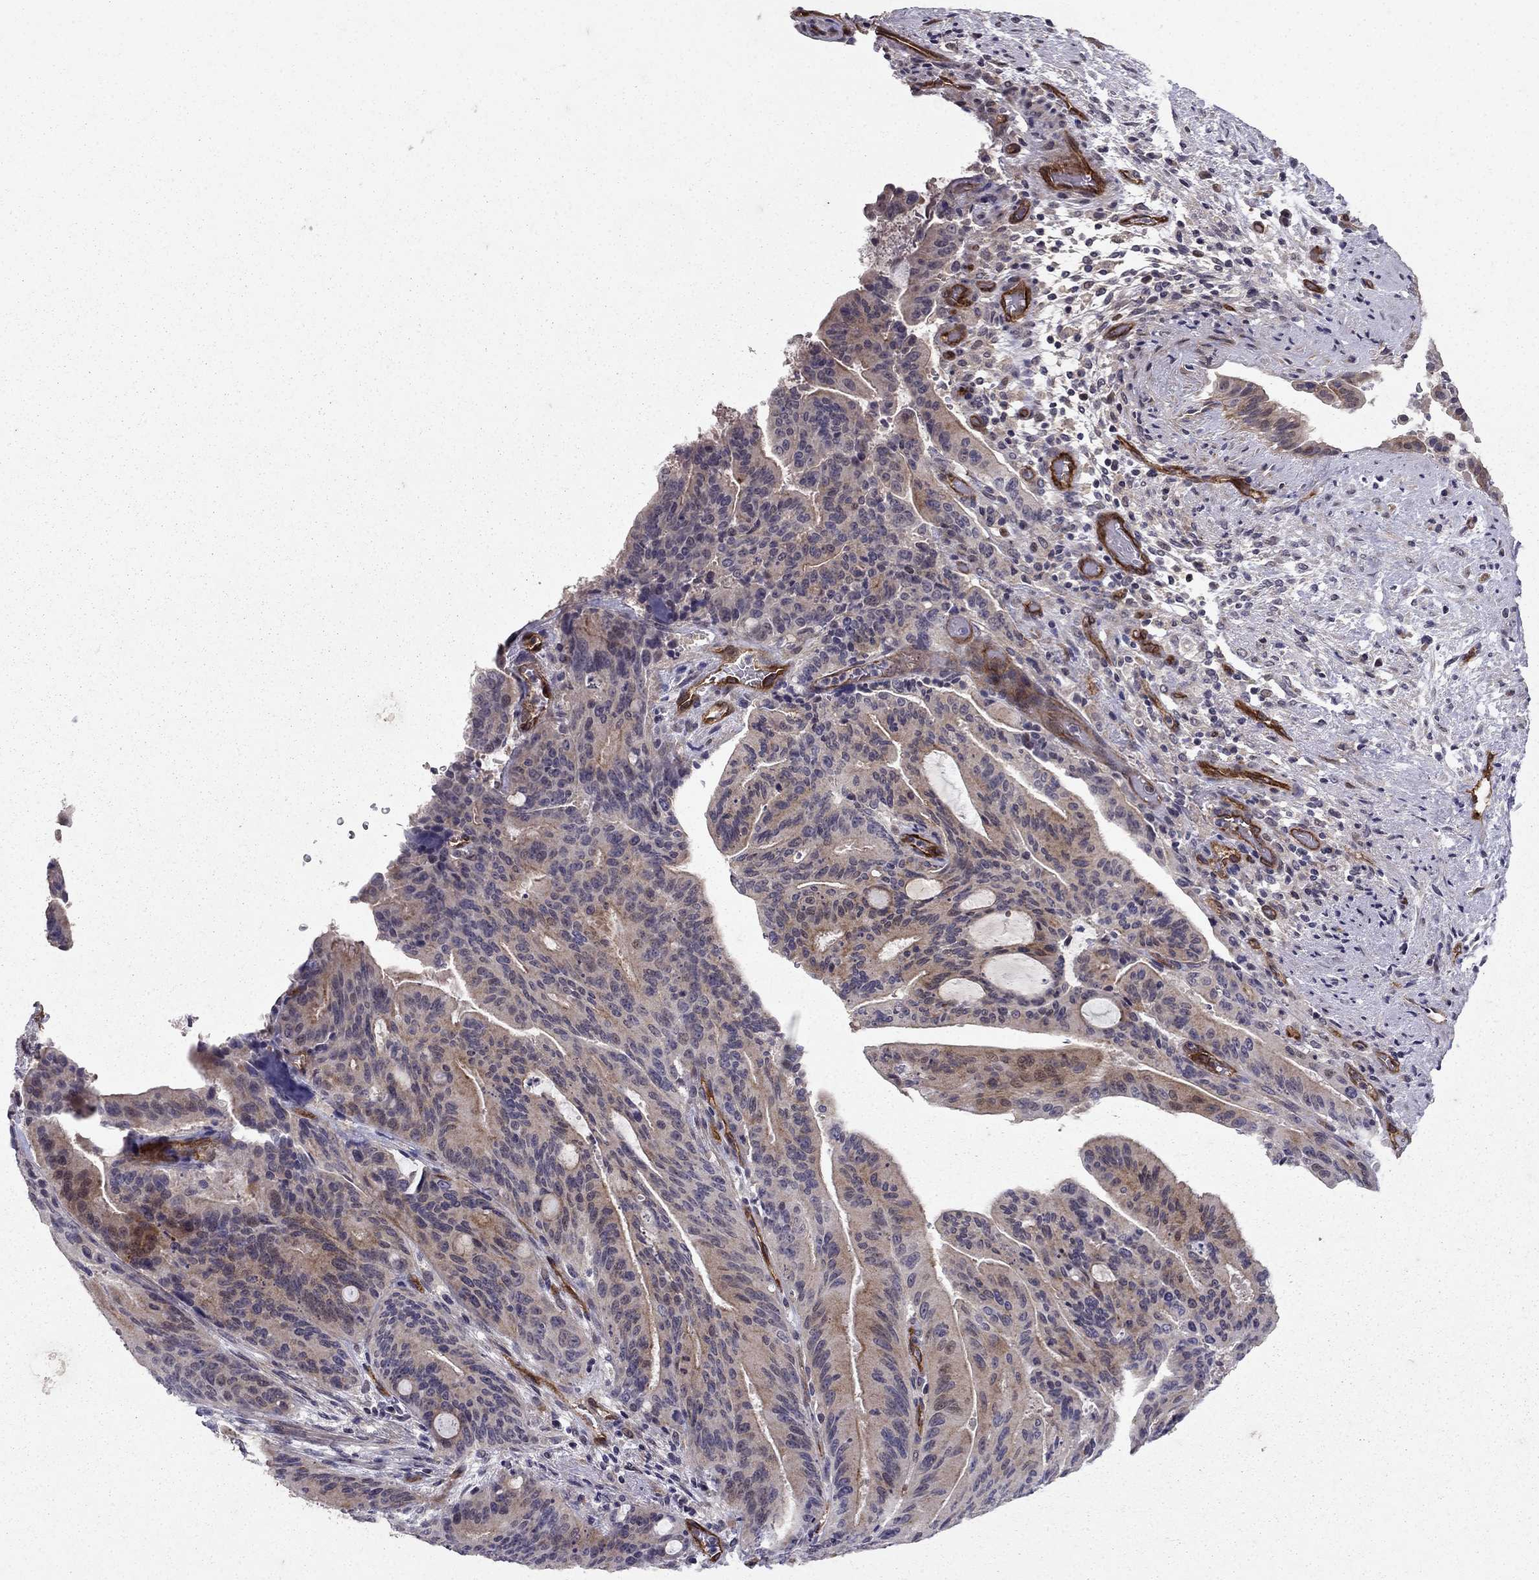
{"staining": {"intensity": "moderate", "quantity": "25%-75%", "location": "cytoplasmic/membranous"}, "tissue": "liver cancer", "cell_type": "Tumor cells", "image_type": "cancer", "snomed": [{"axis": "morphology", "description": "Cholangiocarcinoma"}, {"axis": "topography", "description": "Liver"}], "caption": "Immunohistochemistry (IHC) micrograph of neoplastic tissue: liver cancer (cholangiocarcinoma) stained using immunohistochemistry shows medium levels of moderate protein expression localized specifically in the cytoplasmic/membranous of tumor cells, appearing as a cytoplasmic/membranous brown color.", "gene": "RASIP1", "patient": {"sex": "female", "age": 73}}